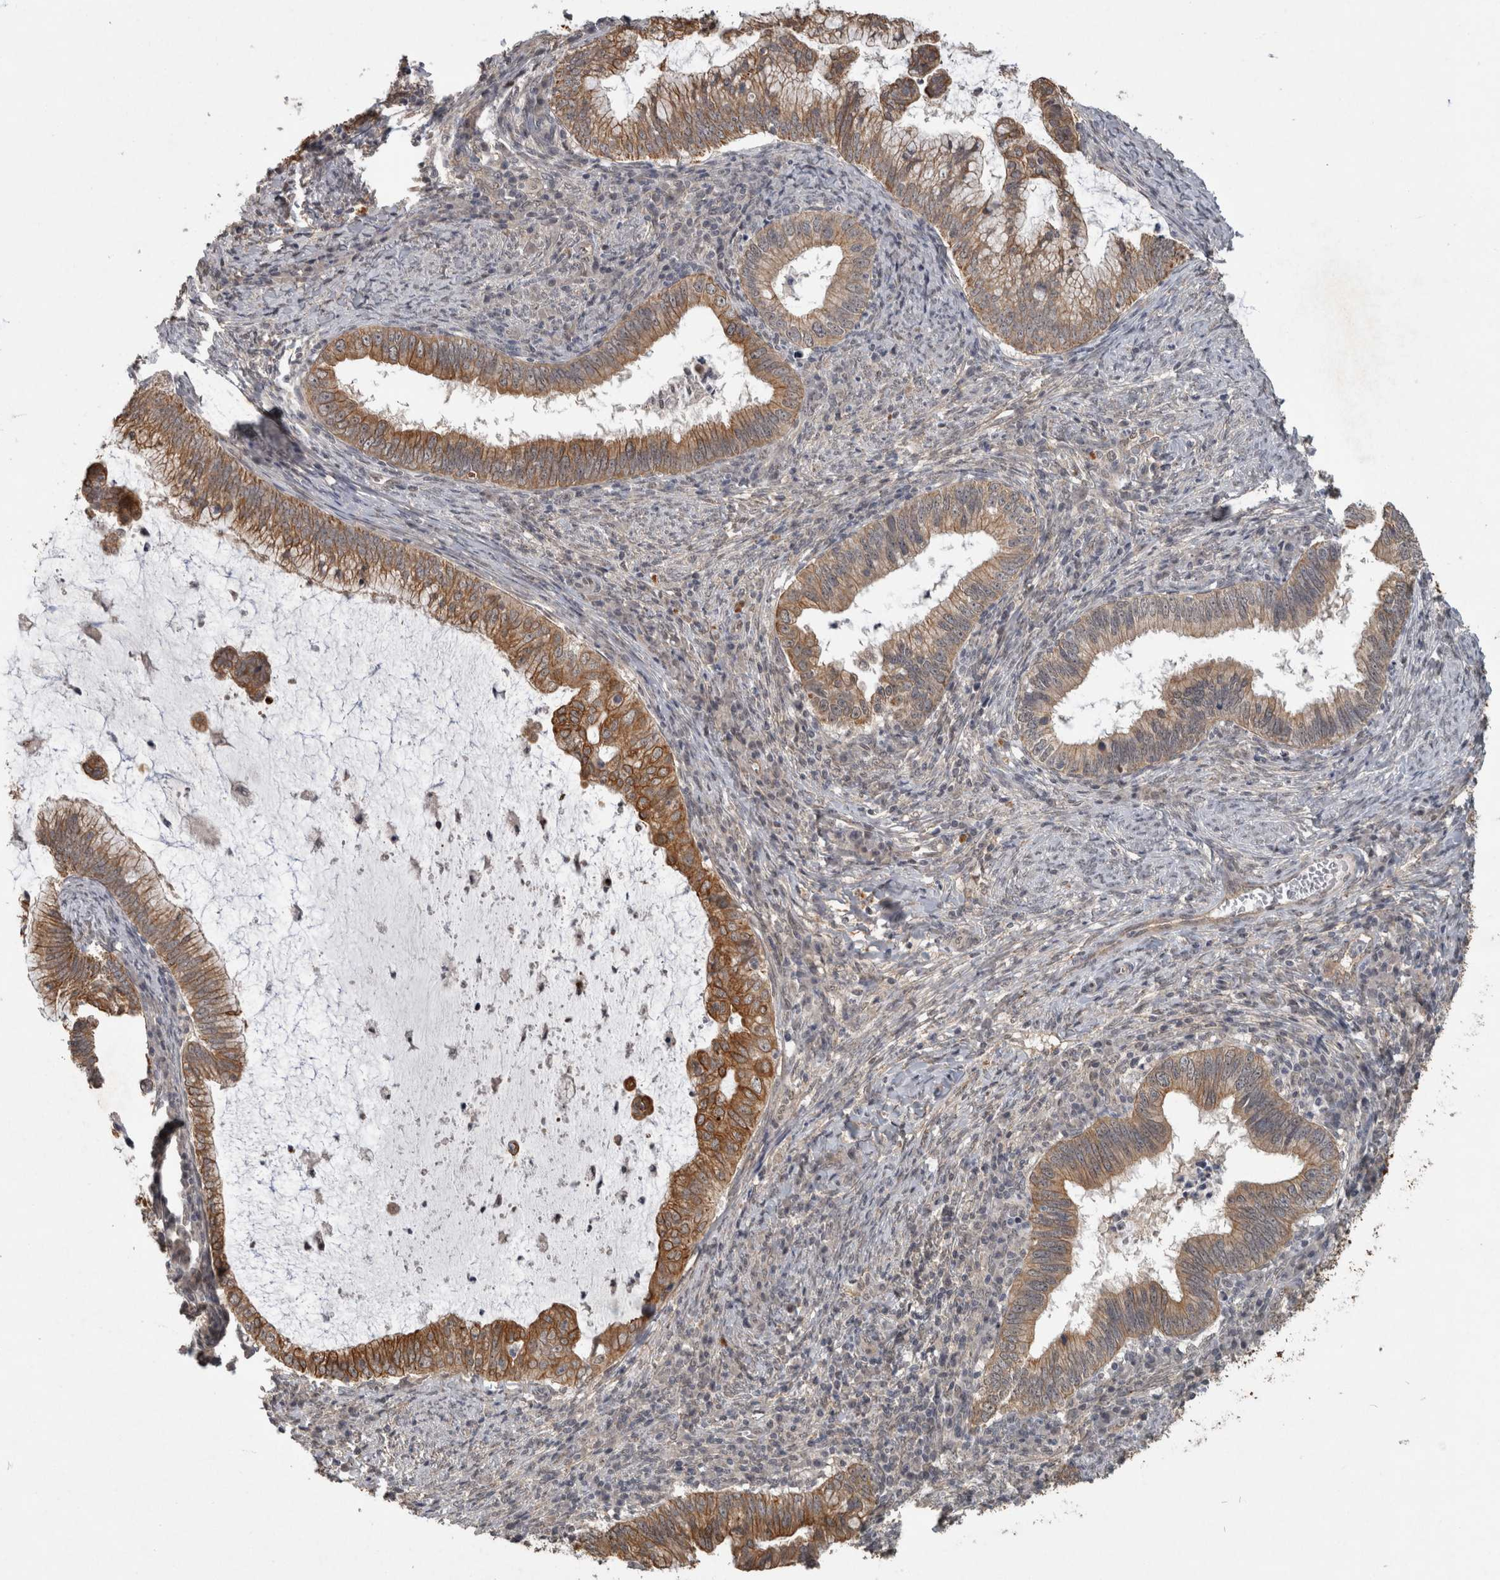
{"staining": {"intensity": "moderate", "quantity": ">75%", "location": "cytoplasmic/membranous"}, "tissue": "cervical cancer", "cell_type": "Tumor cells", "image_type": "cancer", "snomed": [{"axis": "morphology", "description": "Adenocarcinoma, NOS"}, {"axis": "topography", "description": "Cervix"}], "caption": "Immunohistochemistry (DAB) staining of cervical adenocarcinoma reveals moderate cytoplasmic/membranous protein staining in approximately >75% of tumor cells.", "gene": "RHPN1", "patient": {"sex": "female", "age": 36}}